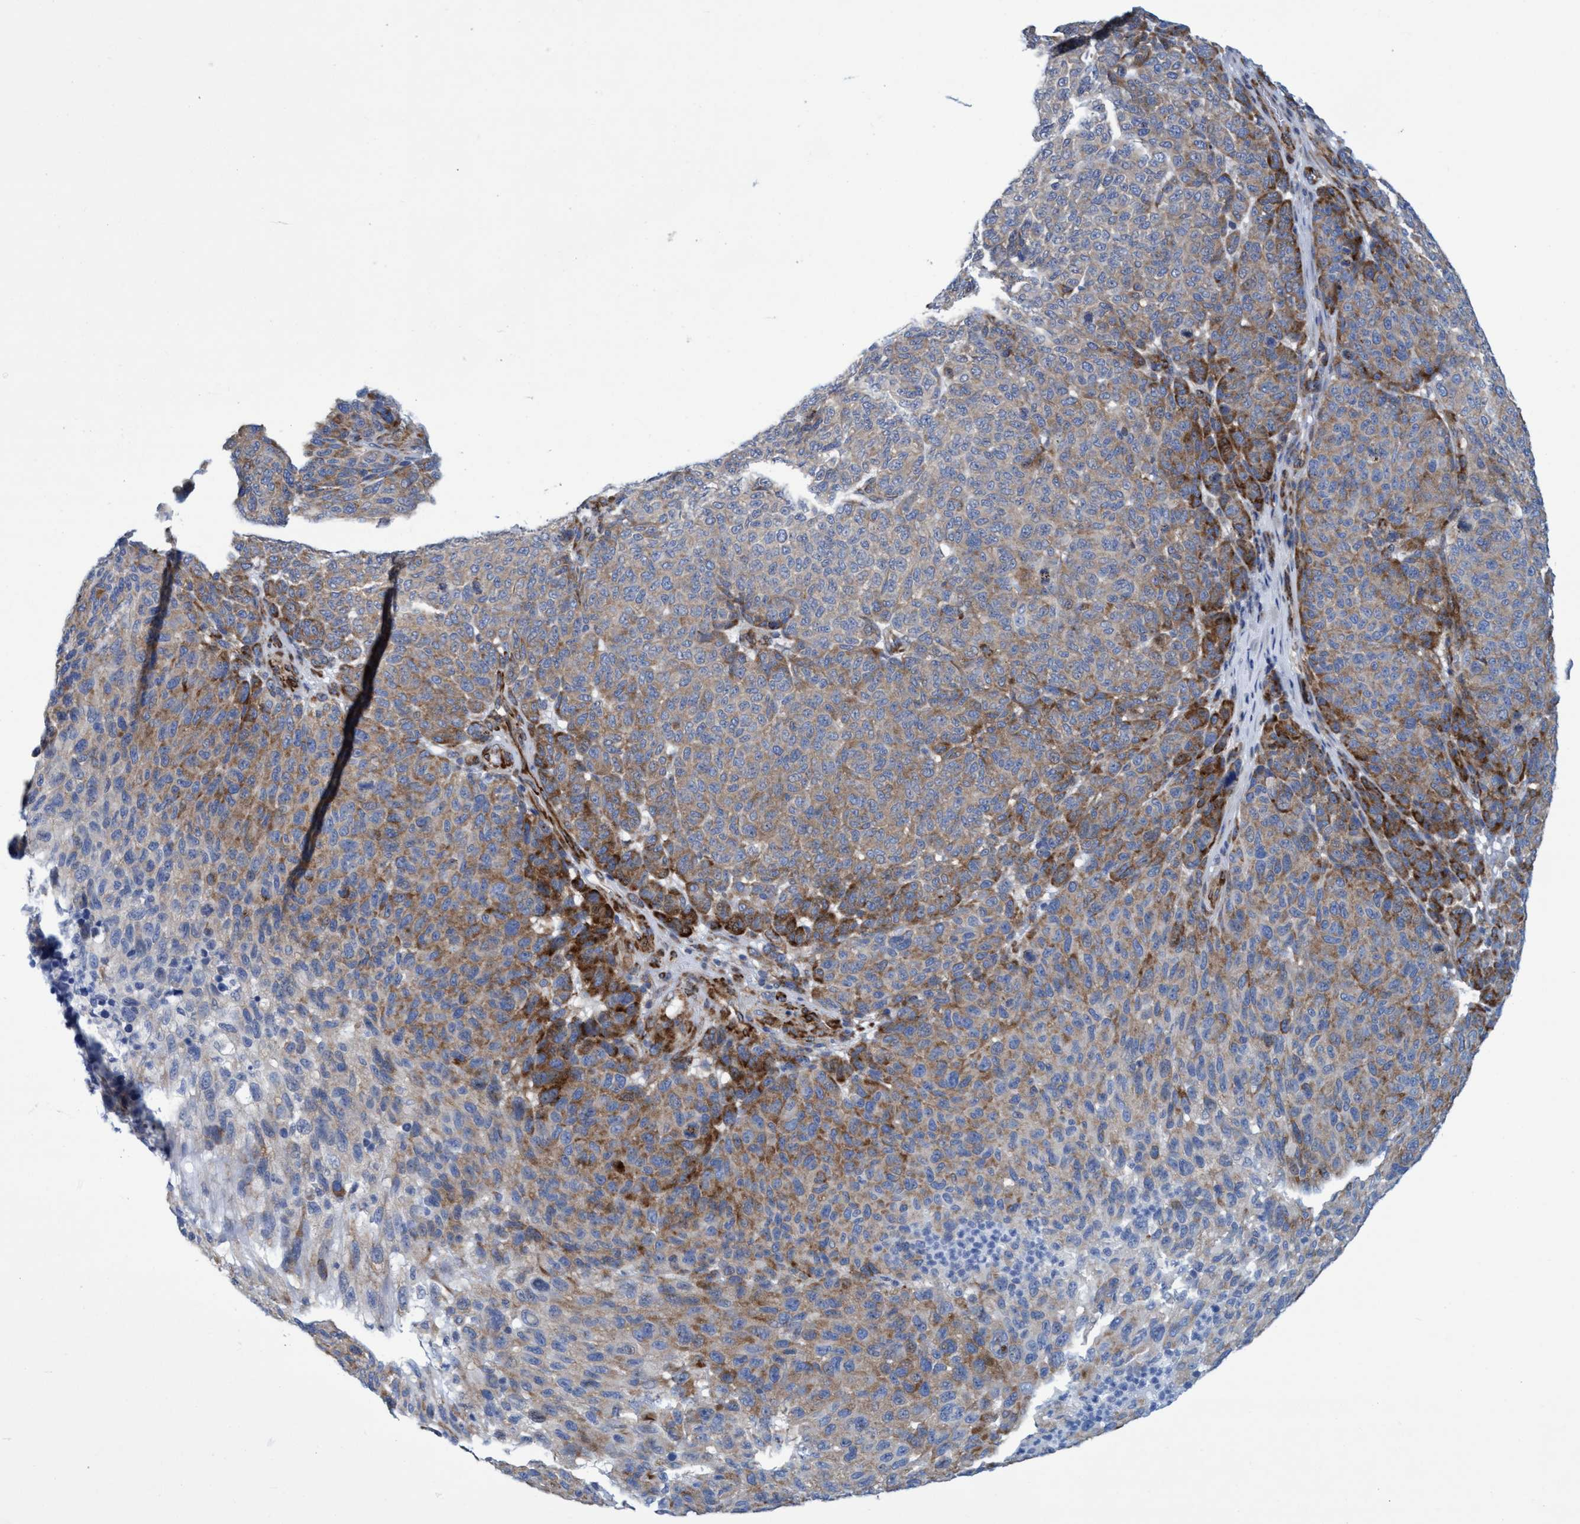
{"staining": {"intensity": "moderate", "quantity": ">75%", "location": "cytoplasmic/membranous"}, "tissue": "melanoma", "cell_type": "Tumor cells", "image_type": "cancer", "snomed": [{"axis": "morphology", "description": "Malignant melanoma, NOS"}, {"axis": "topography", "description": "Skin"}], "caption": "Moderate cytoplasmic/membranous positivity for a protein is appreciated in about >75% of tumor cells of melanoma using immunohistochemistry.", "gene": "R3HCC1", "patient": {"sex": "male", "age": 59}}